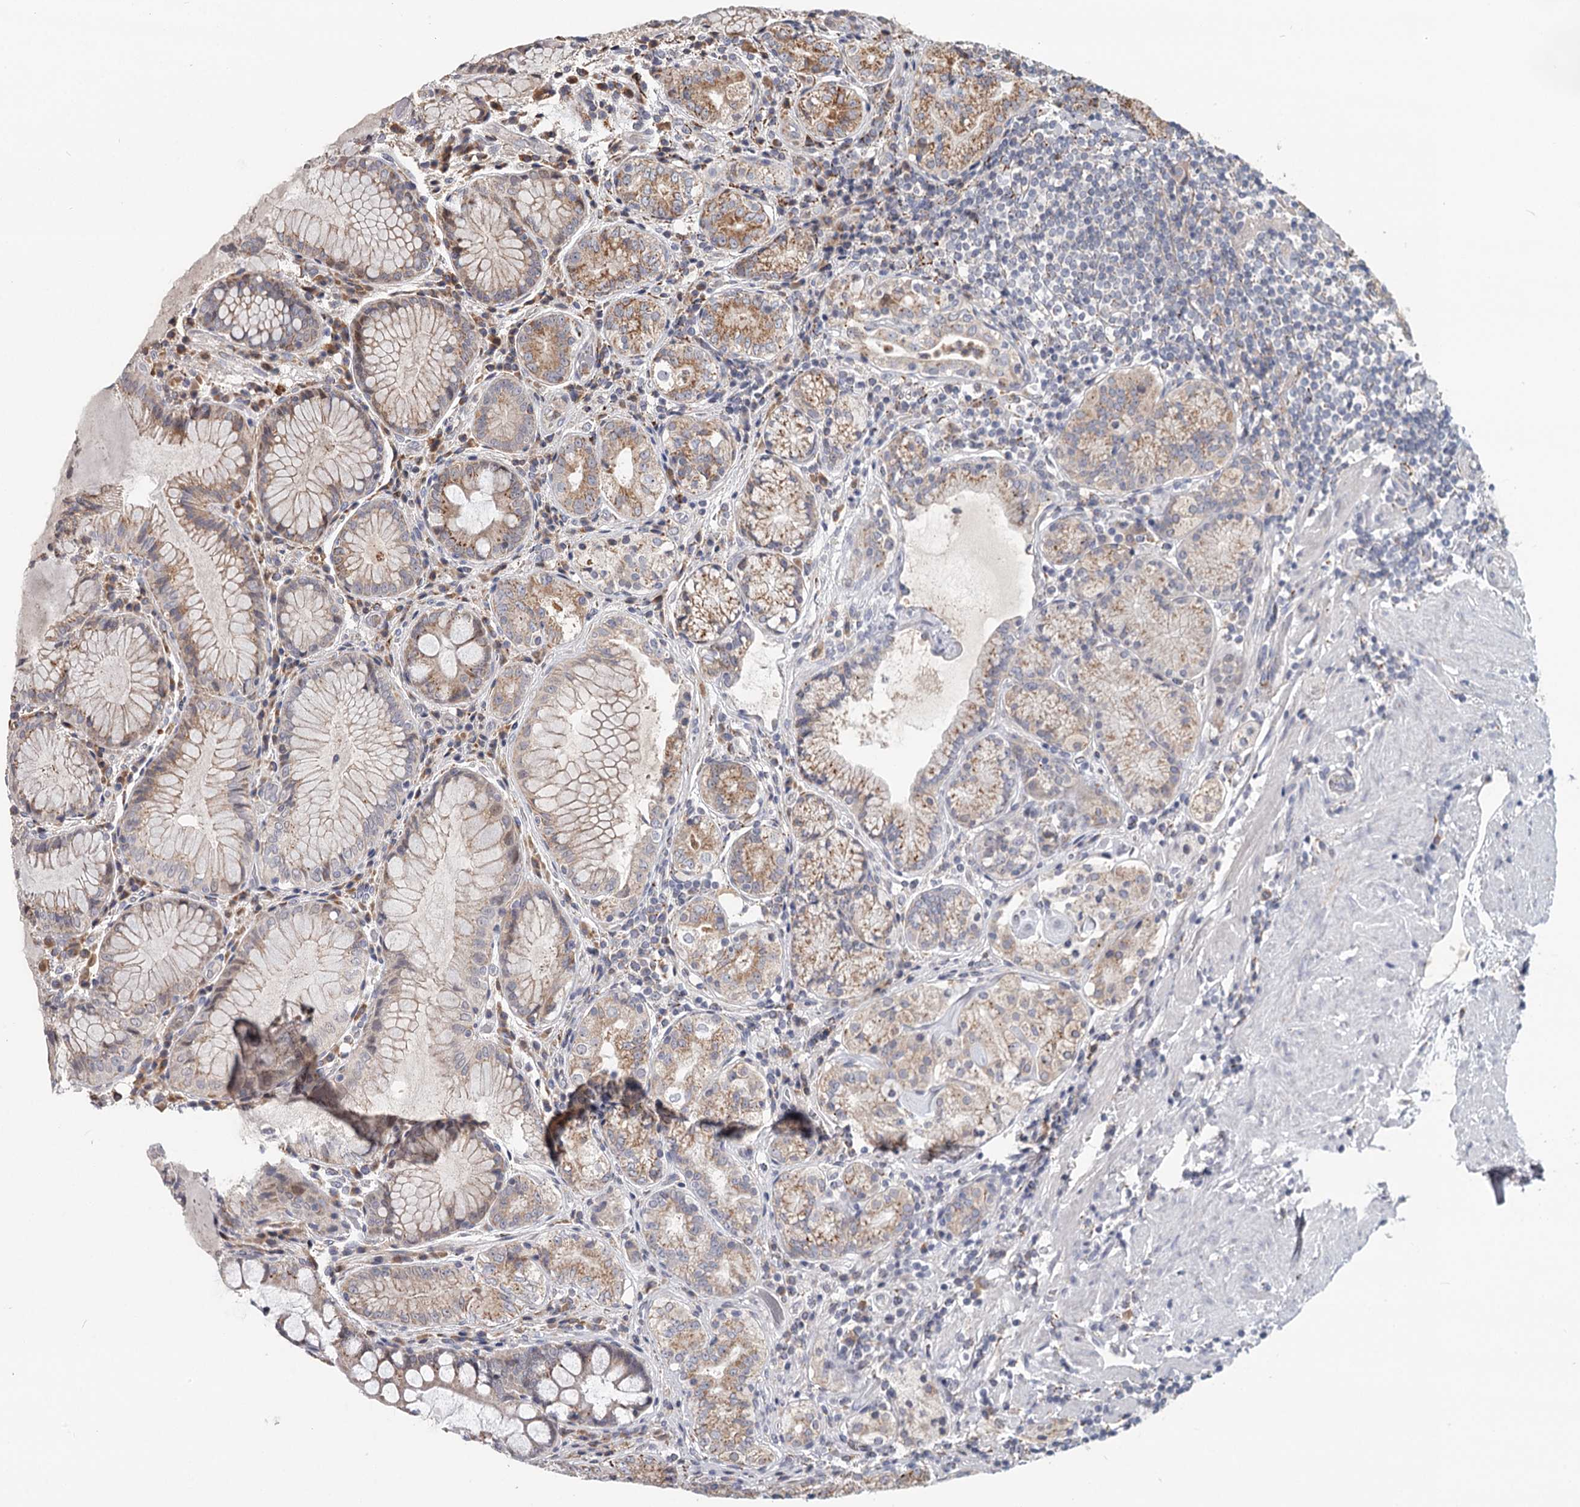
{"staining": {"intensity": "moderate", "quantity": ">75%", "location": "cytoplasmic/membranous"}, "tissue": "stomach", "cell_type": "Glandular cells", "image_type": "normal", "snomed": [{"axis": "morphology", "description": "Normal tissue, NOS"}, {"axis": "topography", "description": "Stomach, upper"}, {"axis": "topography", "description": "Stomach, lower"}], "caption": "Protein expression analysis of unremarkable stomach exhibits moderate cytoplasmic/membranous staining in approximately >75% of glandular cells.", "gene": "CDC123", "patient": {"sex": "female", "age": 76}}